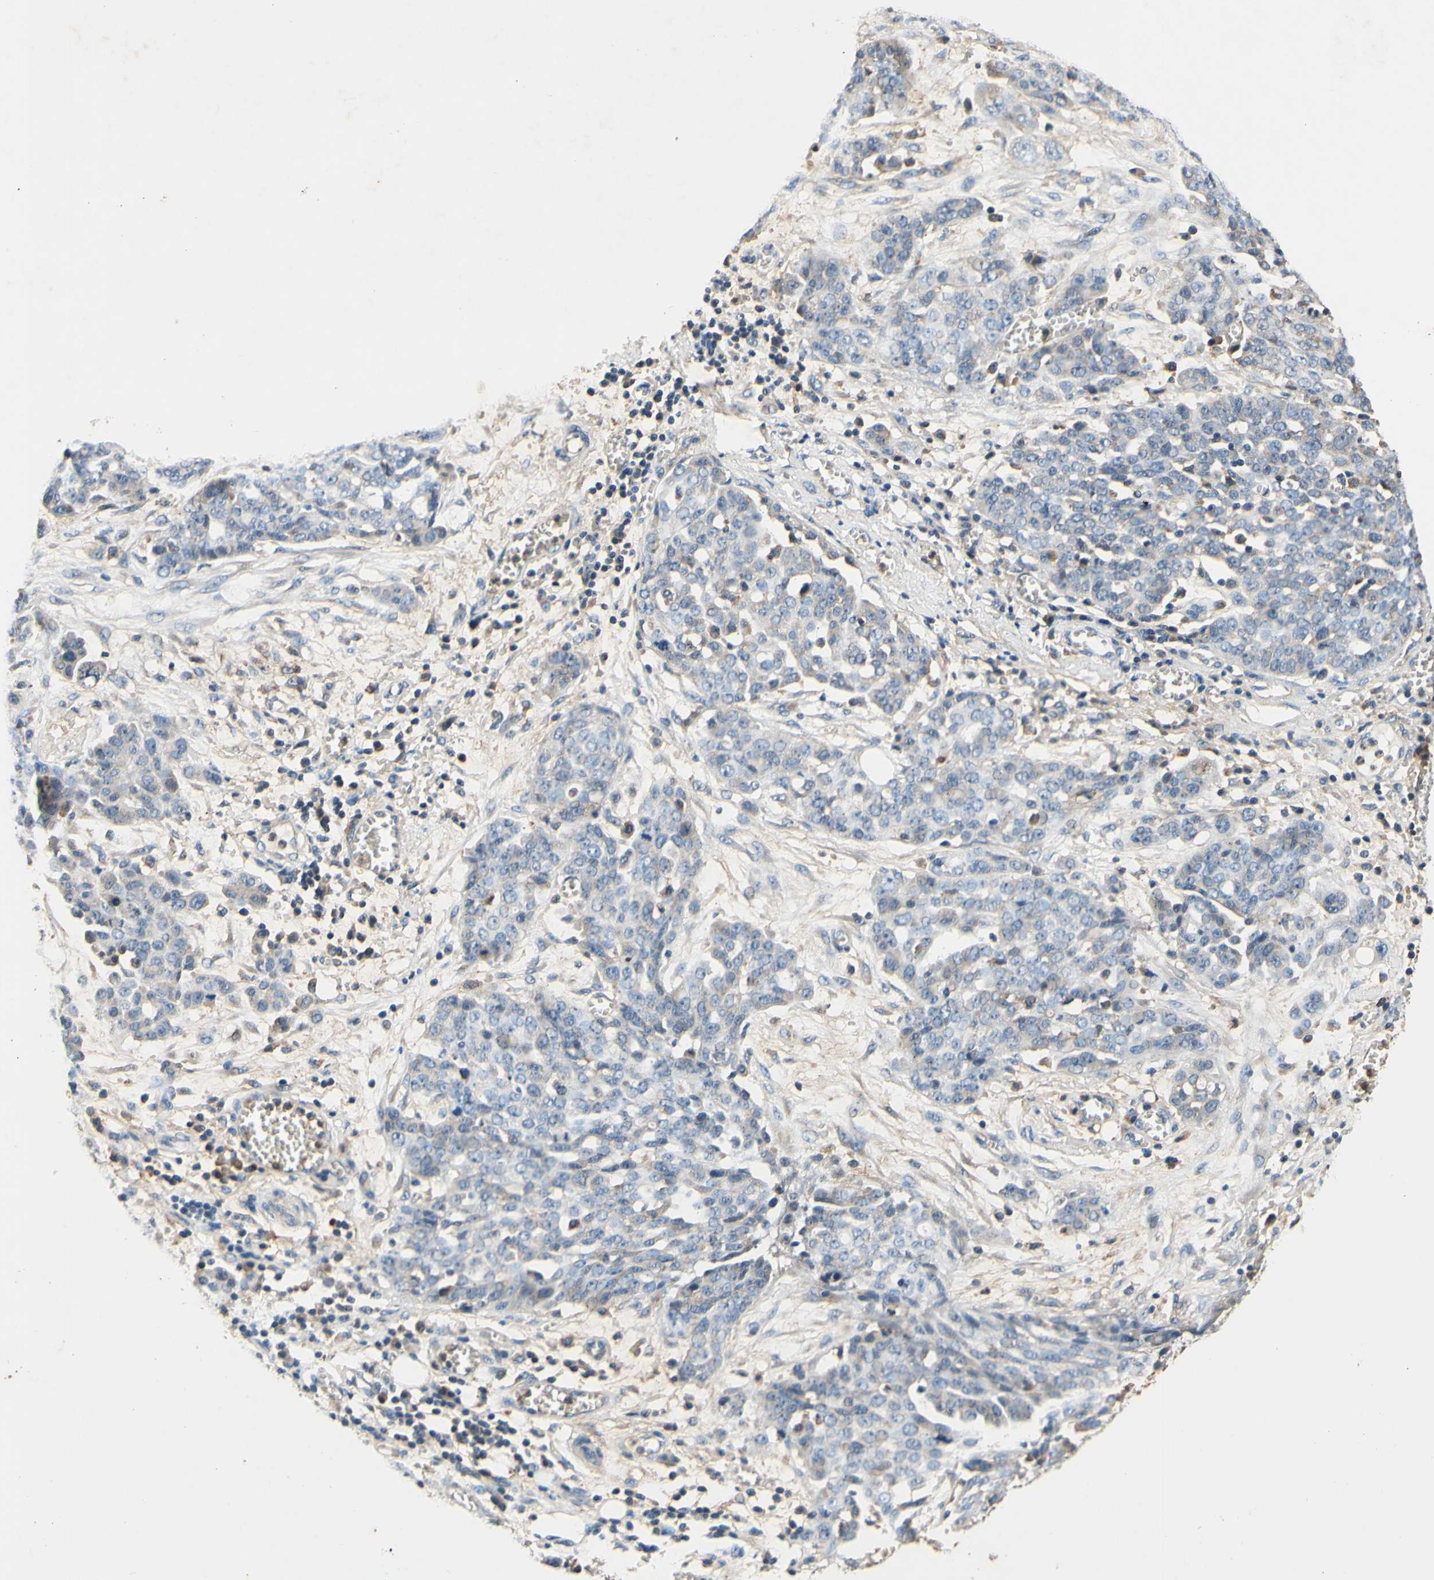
{"staining": {"intensity": "negative", "quantity": "none", "location": "none"}, "tissue": "ovarian cancer", "cell_type": "Tumor cells", "image_type": "cancer", "snomed": [{"axis": "morphology", "description": "Cystadenocarcinoma, serous, NOS"}, {"axis": "topography", "description": "Soft tissue"}, {"axis": "topography", "description": "Ovary"}], "caption": "Image shows no significant protein staining in tumor cells of serous cystadenocarcinoma (ovarian).", "gene": "PLA2G4A", "patient": {"sex": "female", "age": 57}}